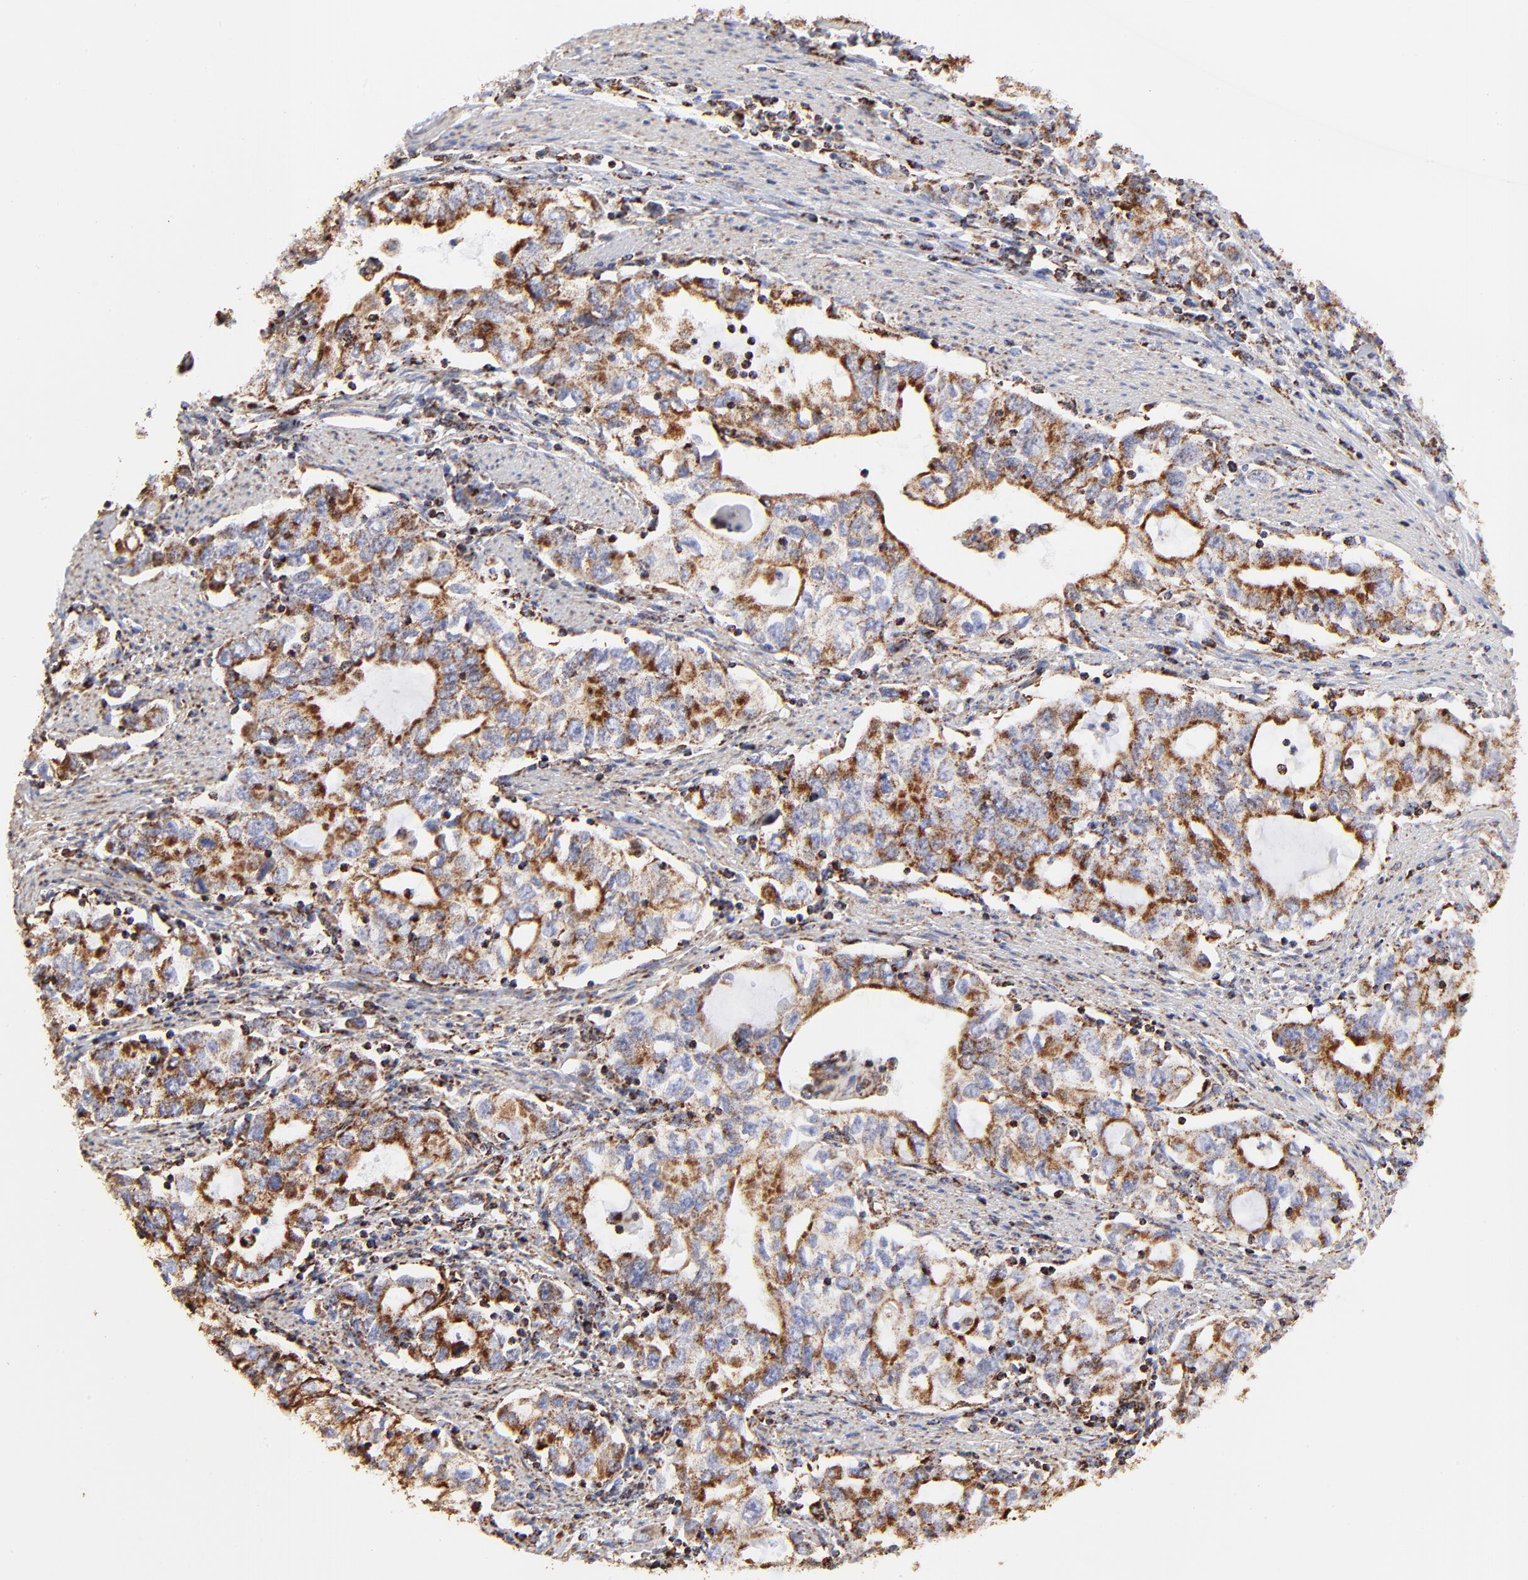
{"staining": {"intensity": "moderate", "quantity": ">75%", "location": "cytoplasmic/membranous"}, "tissue": "stomach cancer", "cell_type": "Tumor cells", "image_type": "cancer", "snomed": [{"axis": "morphology", "description": "Adenocarcinoma, NOS"}, {"axis": "topography", "description": "Stomach, lower"}], "caption": "Protein staining of stomach cancer tissue shows moderate cytoplasmic/membranous expression in approximately >75% of tumor cells.", "gene": "COX4I1", "patient": {"sex": "female", "age": 72}}